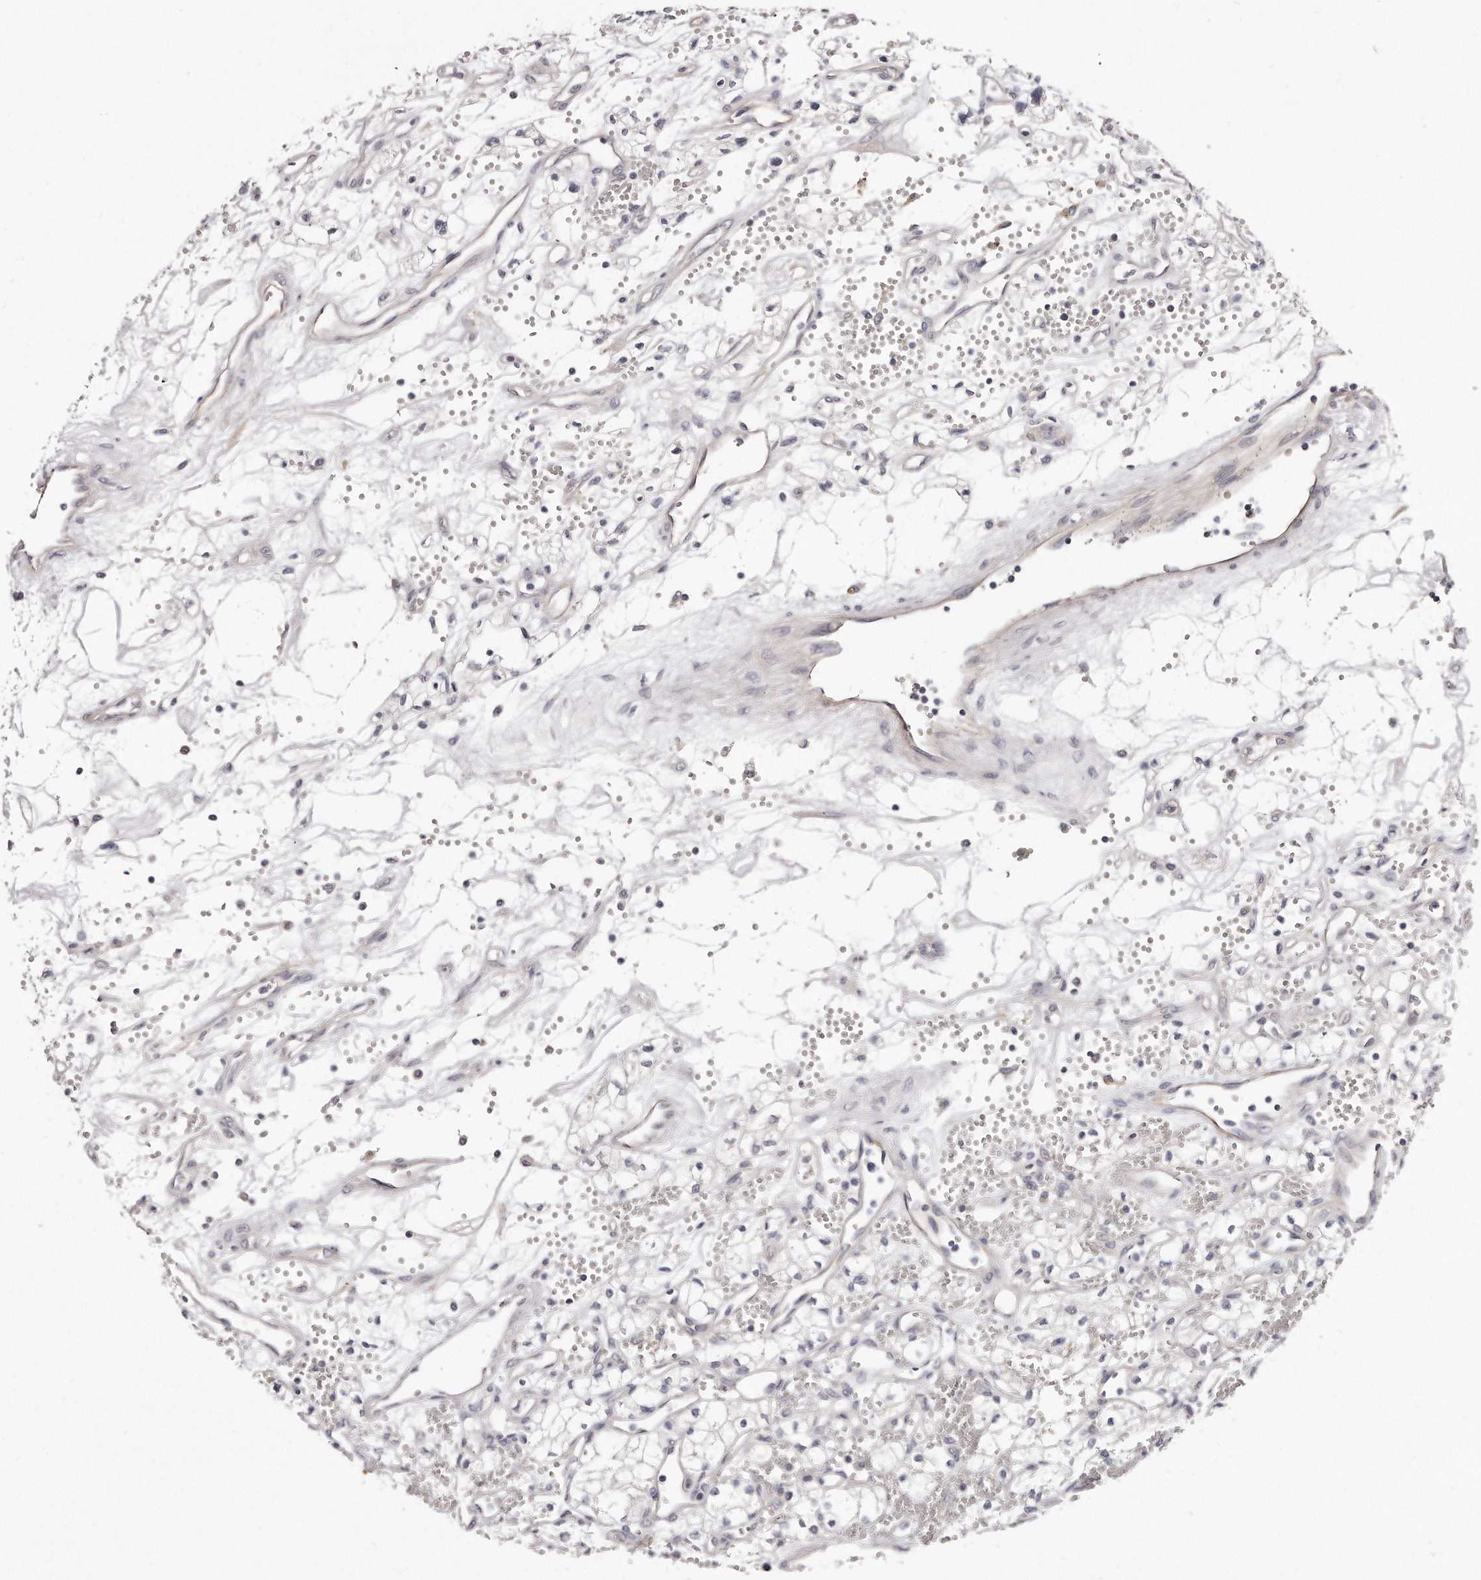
{"staining": {"intensity": "negative", "quantity": "none", "location": "none"}, "tissue": "renal cancer", "cell_type": "Tumor cells", "image_type": "cancer", "snomed": [{"axis": "morphology", "description": "Adenocarcinoma, NOS"}, {"axis": "topography", "description": "Kidney"}], "caption": "DAB immunohistochemical staining of adenocarcinoma (renal) shows no significant expression in tumor cells.", "gene": "TTLL4", "patient": {"sex": "male", "age": 59}}